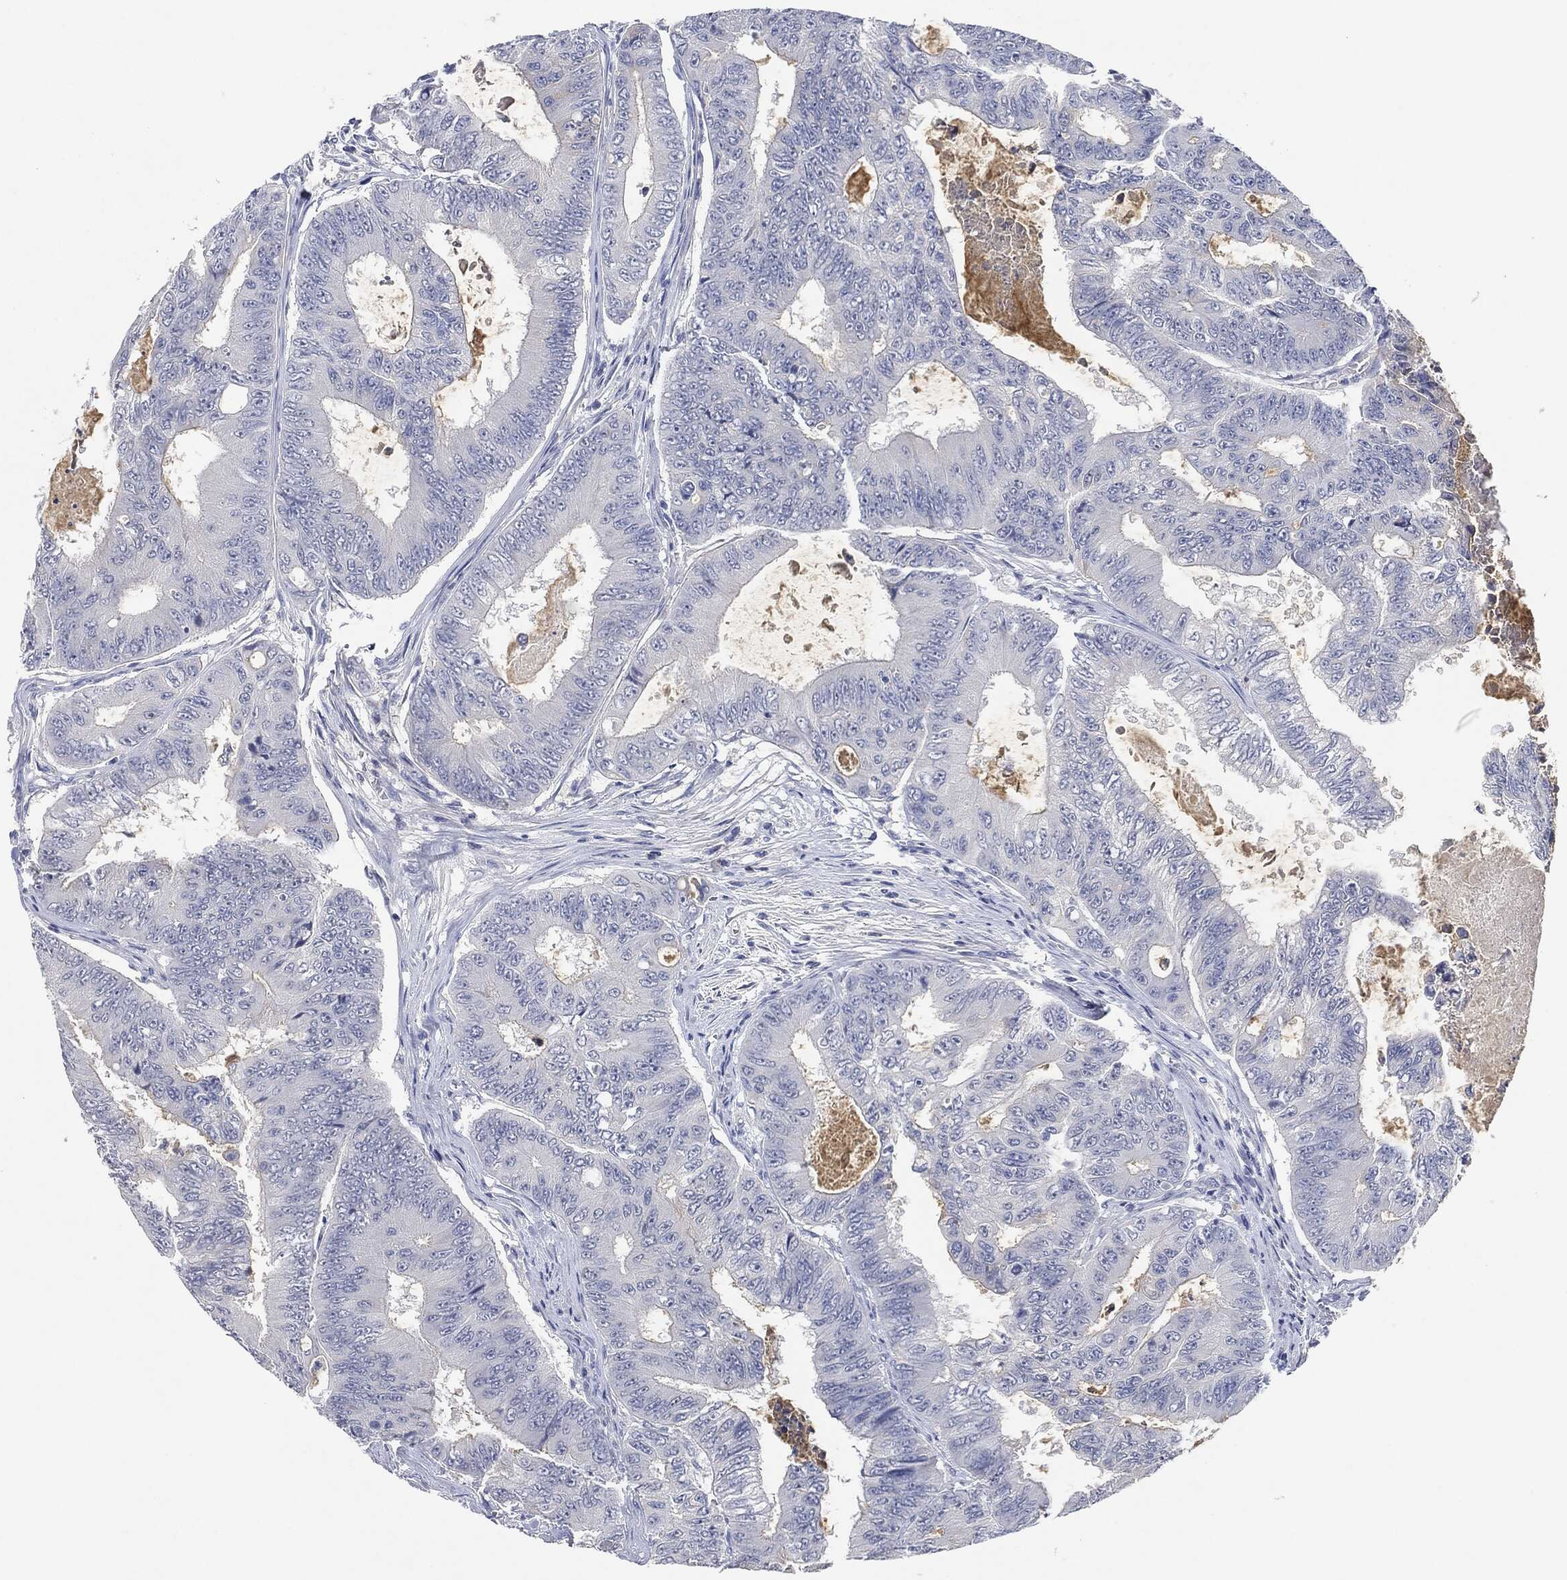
{"staining": {"intensity": "negative", "quantity": "none", "location": "none"}, "tissue": "colorectal cancer", "cell_type": "Tumor cells", "image_type": "cancer", "snomed": [{"axis": "morphology", "description": "Adenocarcinoma, NOS"}, {"axis": "topography", "description": "Colon"}], "caption": "Photomicrograph shows no protein staining in tumor cells of adenocarcinoma (colorectal) tissue. (DAB (3,3'-diaminobenzidine) IHC with hematoxylin counter stain).", "gene": "NTRK1", "patient": {"sex": "female", "age": 48}}